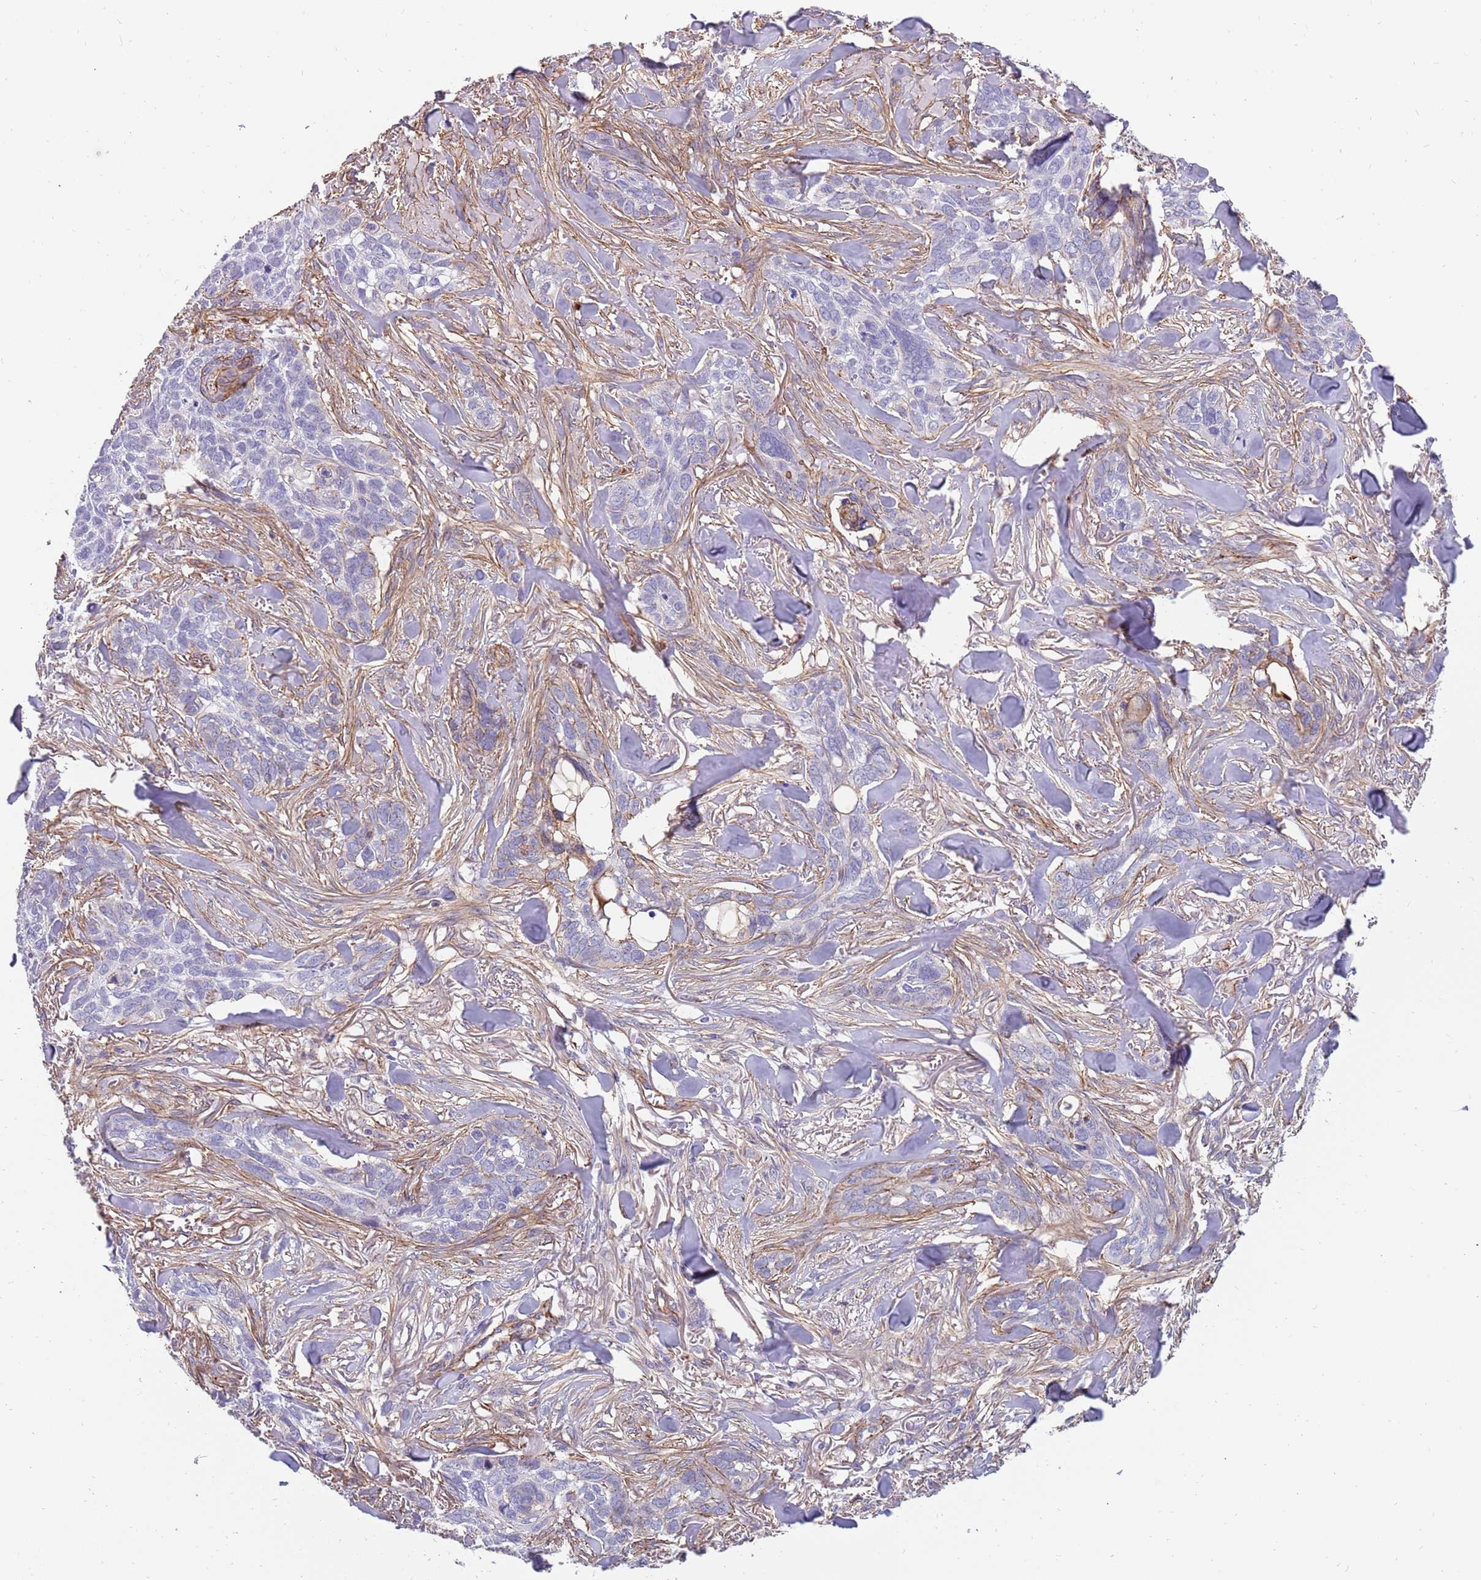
{"staining": {"intensity": "negative", "quantity": "none", "location": "none"}, "tissue": "skin cancer", "cell_type": "Tumor cells", "image_type": "cancer", "snomed": [{"axis": "morphology", "description": "Basal cell carcinoma"}, {"axis": "topography", "description": "Skin"}], "caption": "An IHC photomicrograph of skin cancer (basal cell carcinoma) is shown. There is no staining in tumor cells of skin cancer (basal cell carcinoma).", "gene": "GFRAL", "patient": {"sex": "male", "age": 86}}